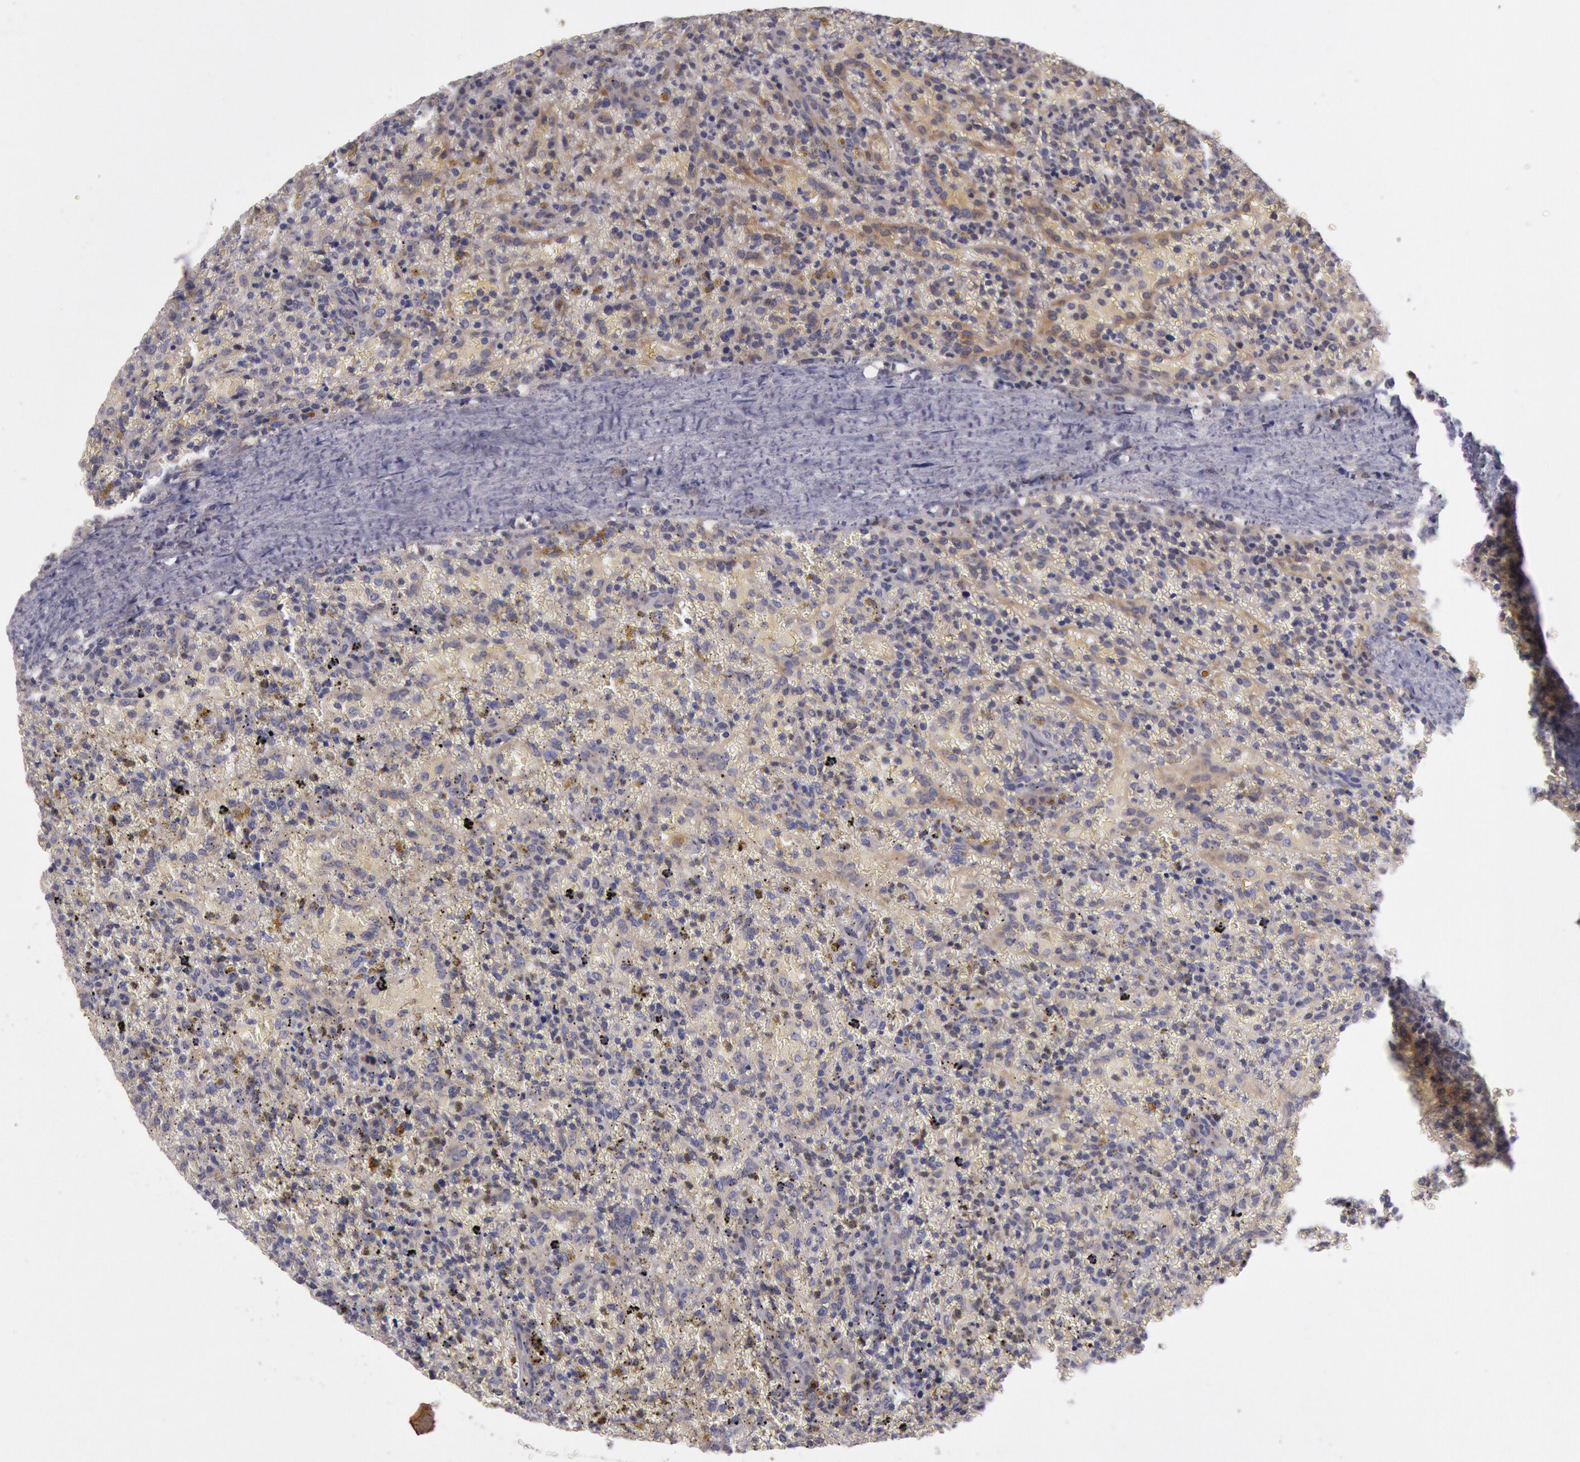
{"staining": {"intensity": "weak", "quantity": "25%-75%", "location": "cytoplasmic/membranous"}, "tissue": "lymphoma", "cell_type": "Tumor cells", "image_type": "cancer", "snomed": [{"axis": "morphology", "description": "Malignant lymphoma, non-Hodgkin's type, High grade"}, {"axis": "topography", "description": "Spleen"}, {"axis": "topography", "description": "Lymph node"}], "caption": "A photomicrograph of lymphoma stained for a protein reveals weak cytoplasmic/membranous brown staining in tumor cells.", "gene": "TRIB2", "patient": {"sex": "female", "age": 70}}